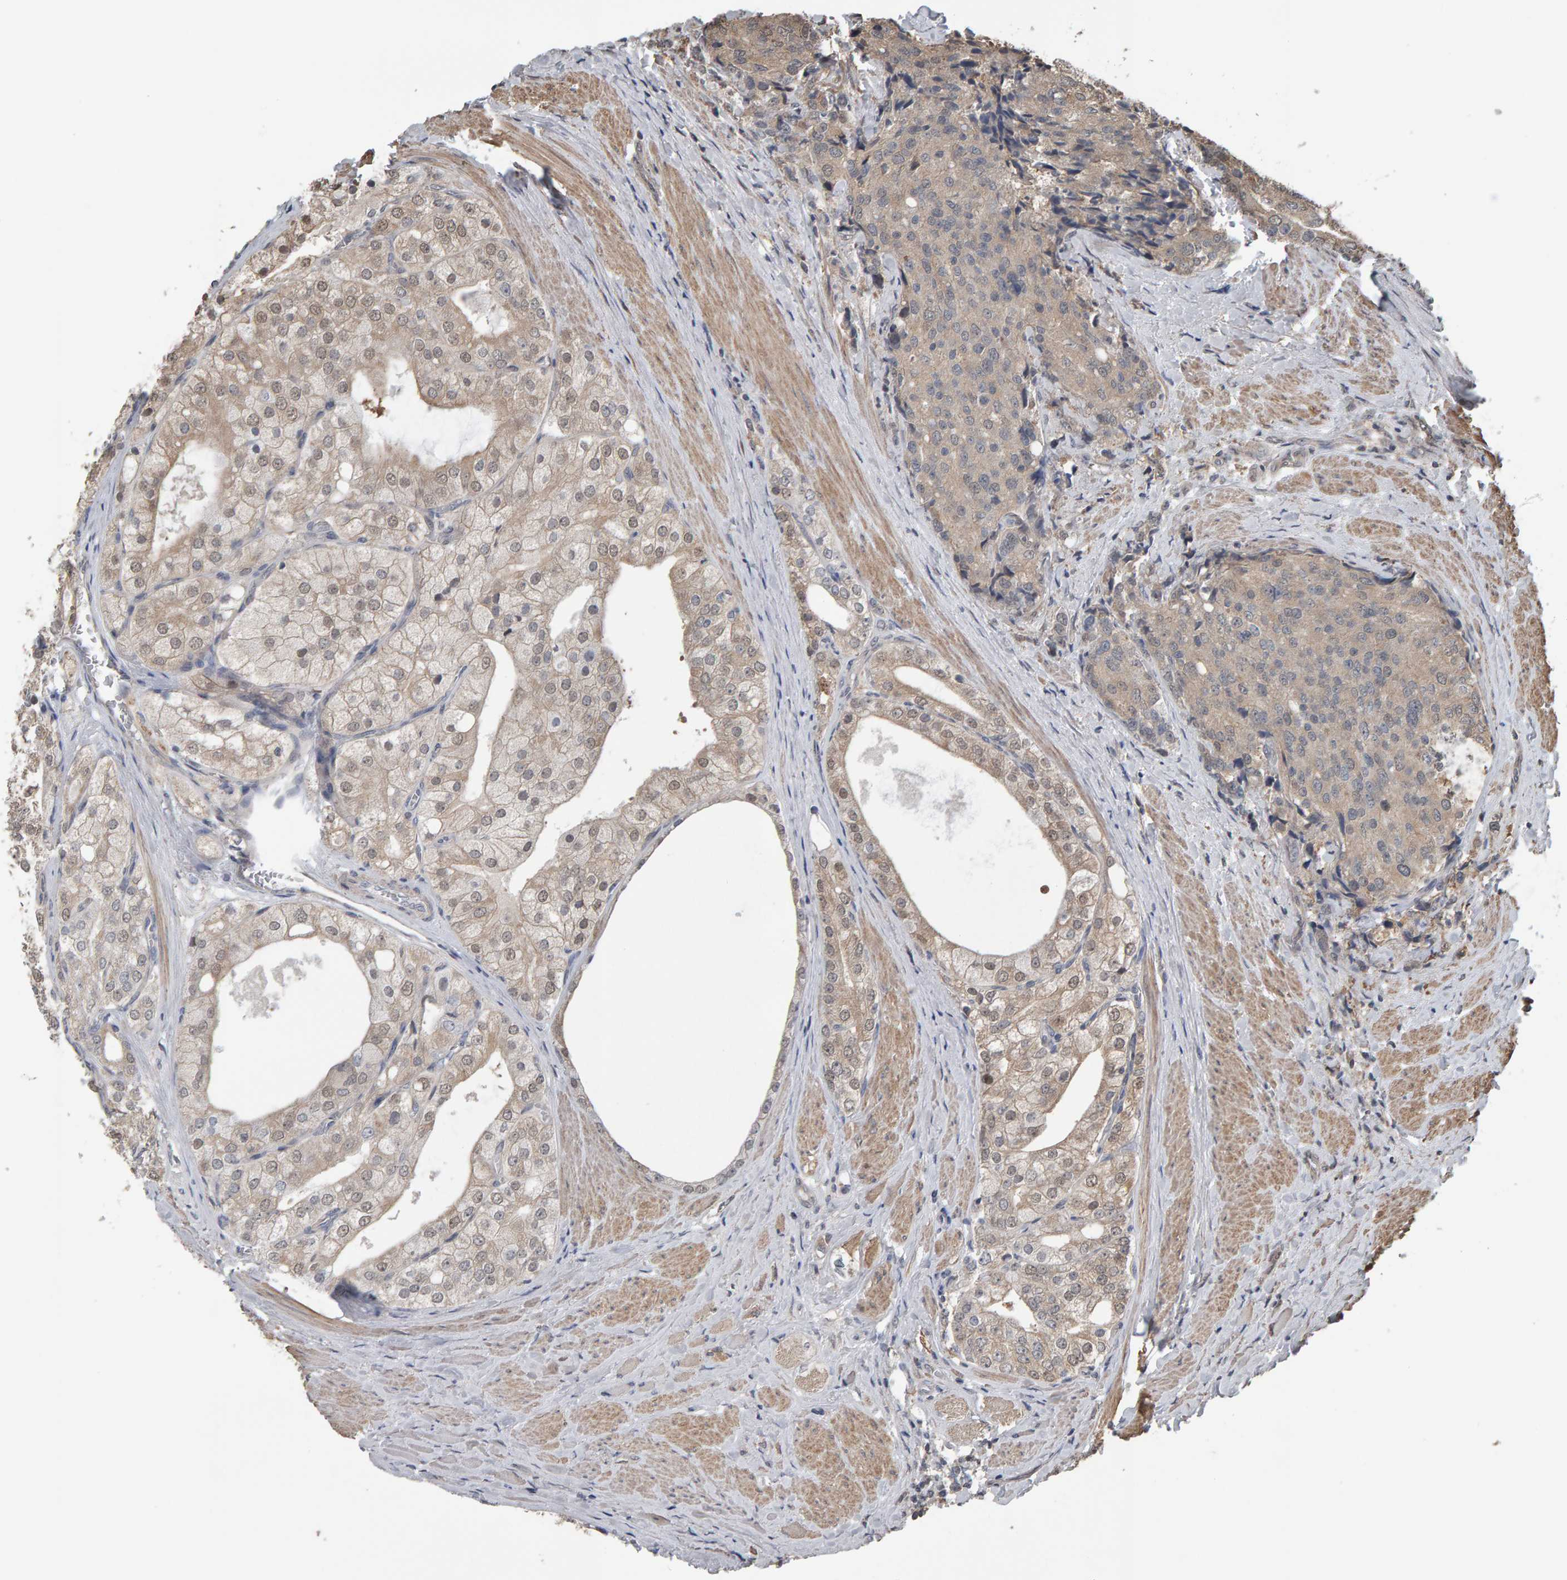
{"staining": {"intensity": "weak", "quantity": "25%-75%", "location": "cytoplasmic/membranous"}, "tissue": "prostate cancer", "cell_type": "Tumor cells", "image_type": "cancer", "snomed": [{"axis": "morphology", "description": "Adenocarcinoma, High grade"}, {"axis": "topography", "description": "Prostate"}], "caption": "Immunohistochemistry of human prostate cancer displays low levels of weak cytoplasmic/membranous positivity in about 25%-75% of tumor cells.", "gene": "COASY", "patient": {"sex": "male", "age": 50}}